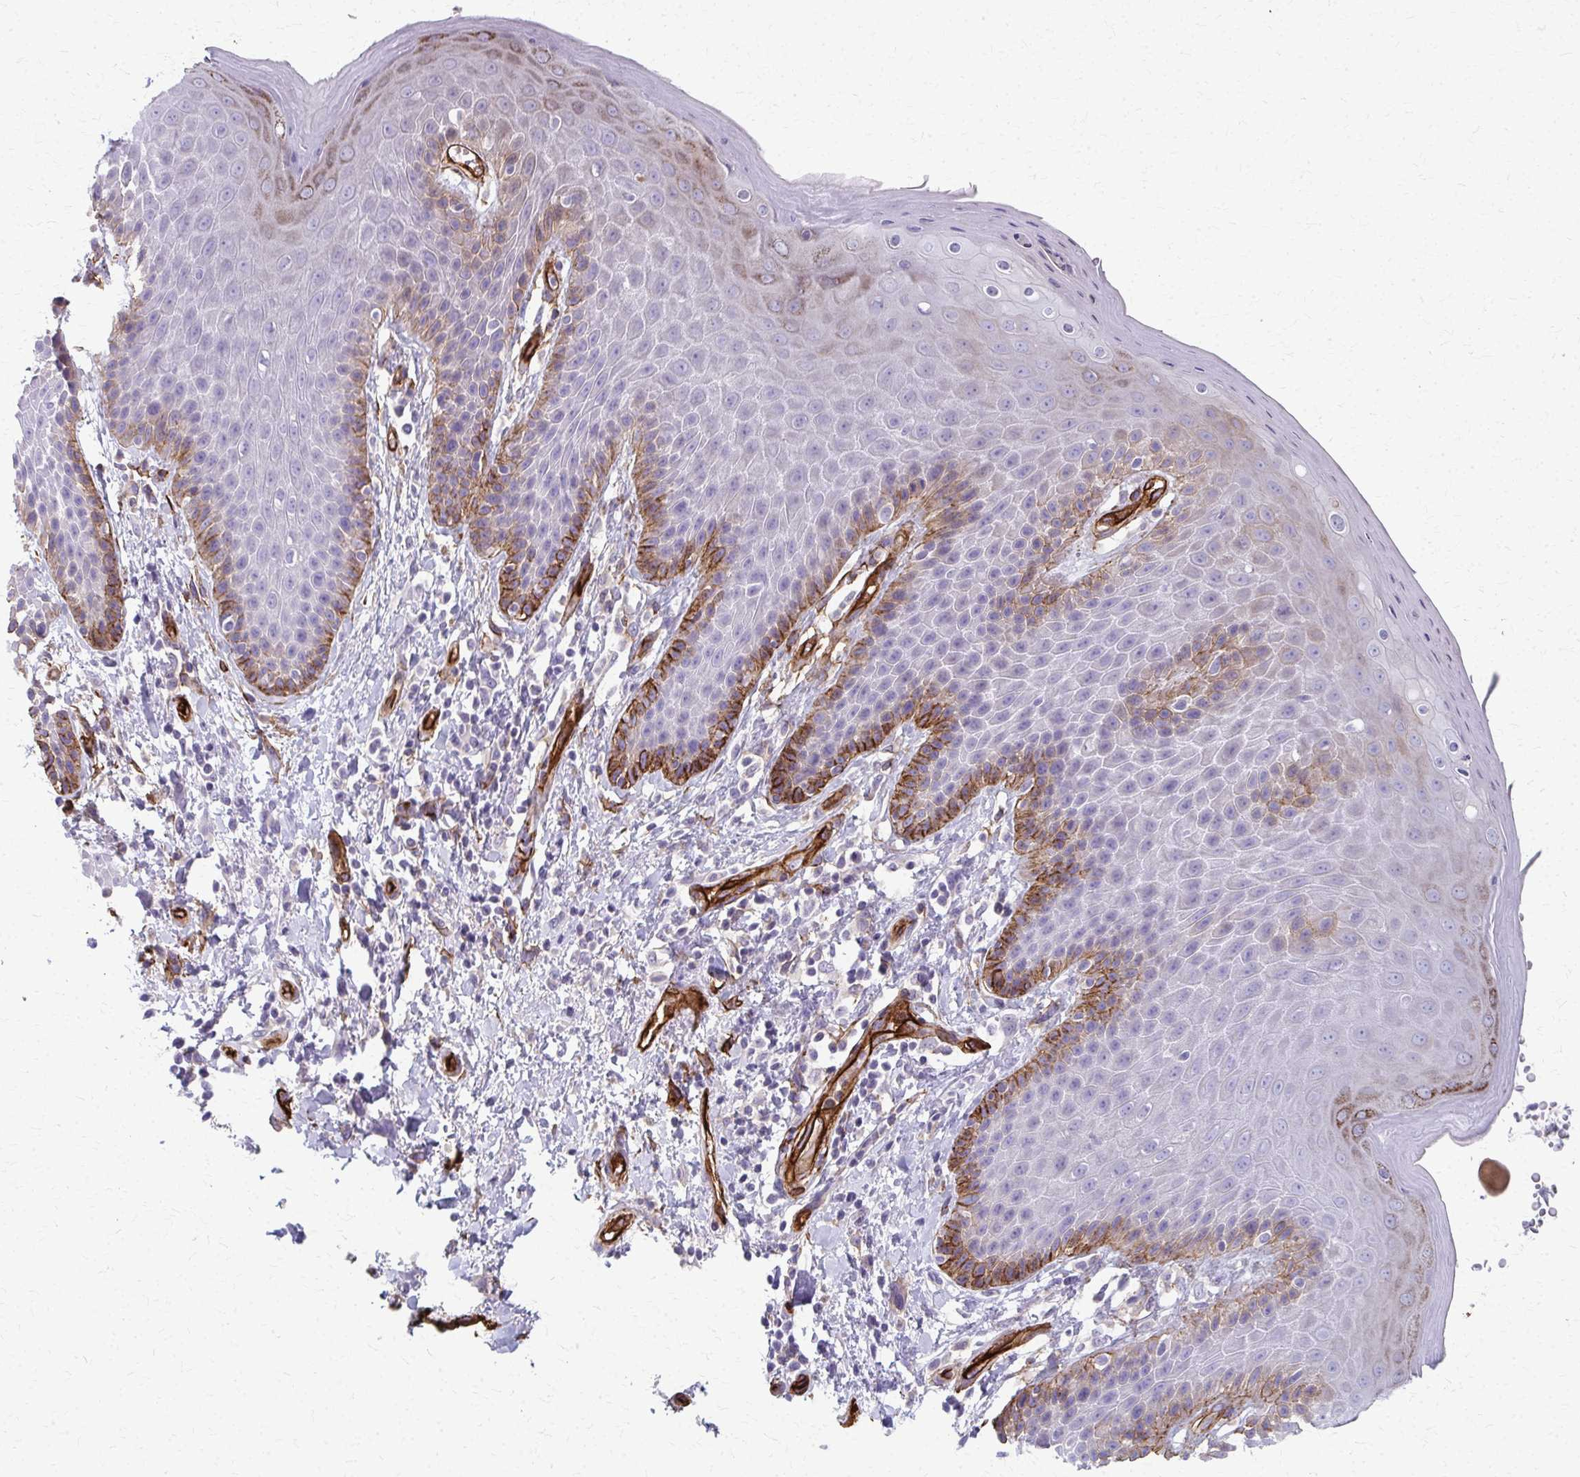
{"staining": {"intensity": "strong", "quantity": "<25%", "location": "cytoplasmic/membranous"}, "tissue": "skin", "cell_type": "Epidermal cells", "image_type": "normal", "snomed": [{"axis": "morphology", "description": "Normal tissue, NOS"}, {"axis": "topography", "description": "Anal"}, {"axis": "topography", "description": "Peripheral nerve tissue"}], "caption": "Immunohistochemistry (IHC) of unremarkable skin reveals medium levels of strong cytoplasmic/membranous positivity in about <25% of epidermal cells.", "gene": "ADIPOQ", "patient": {"sex": "male", "age": 51}}